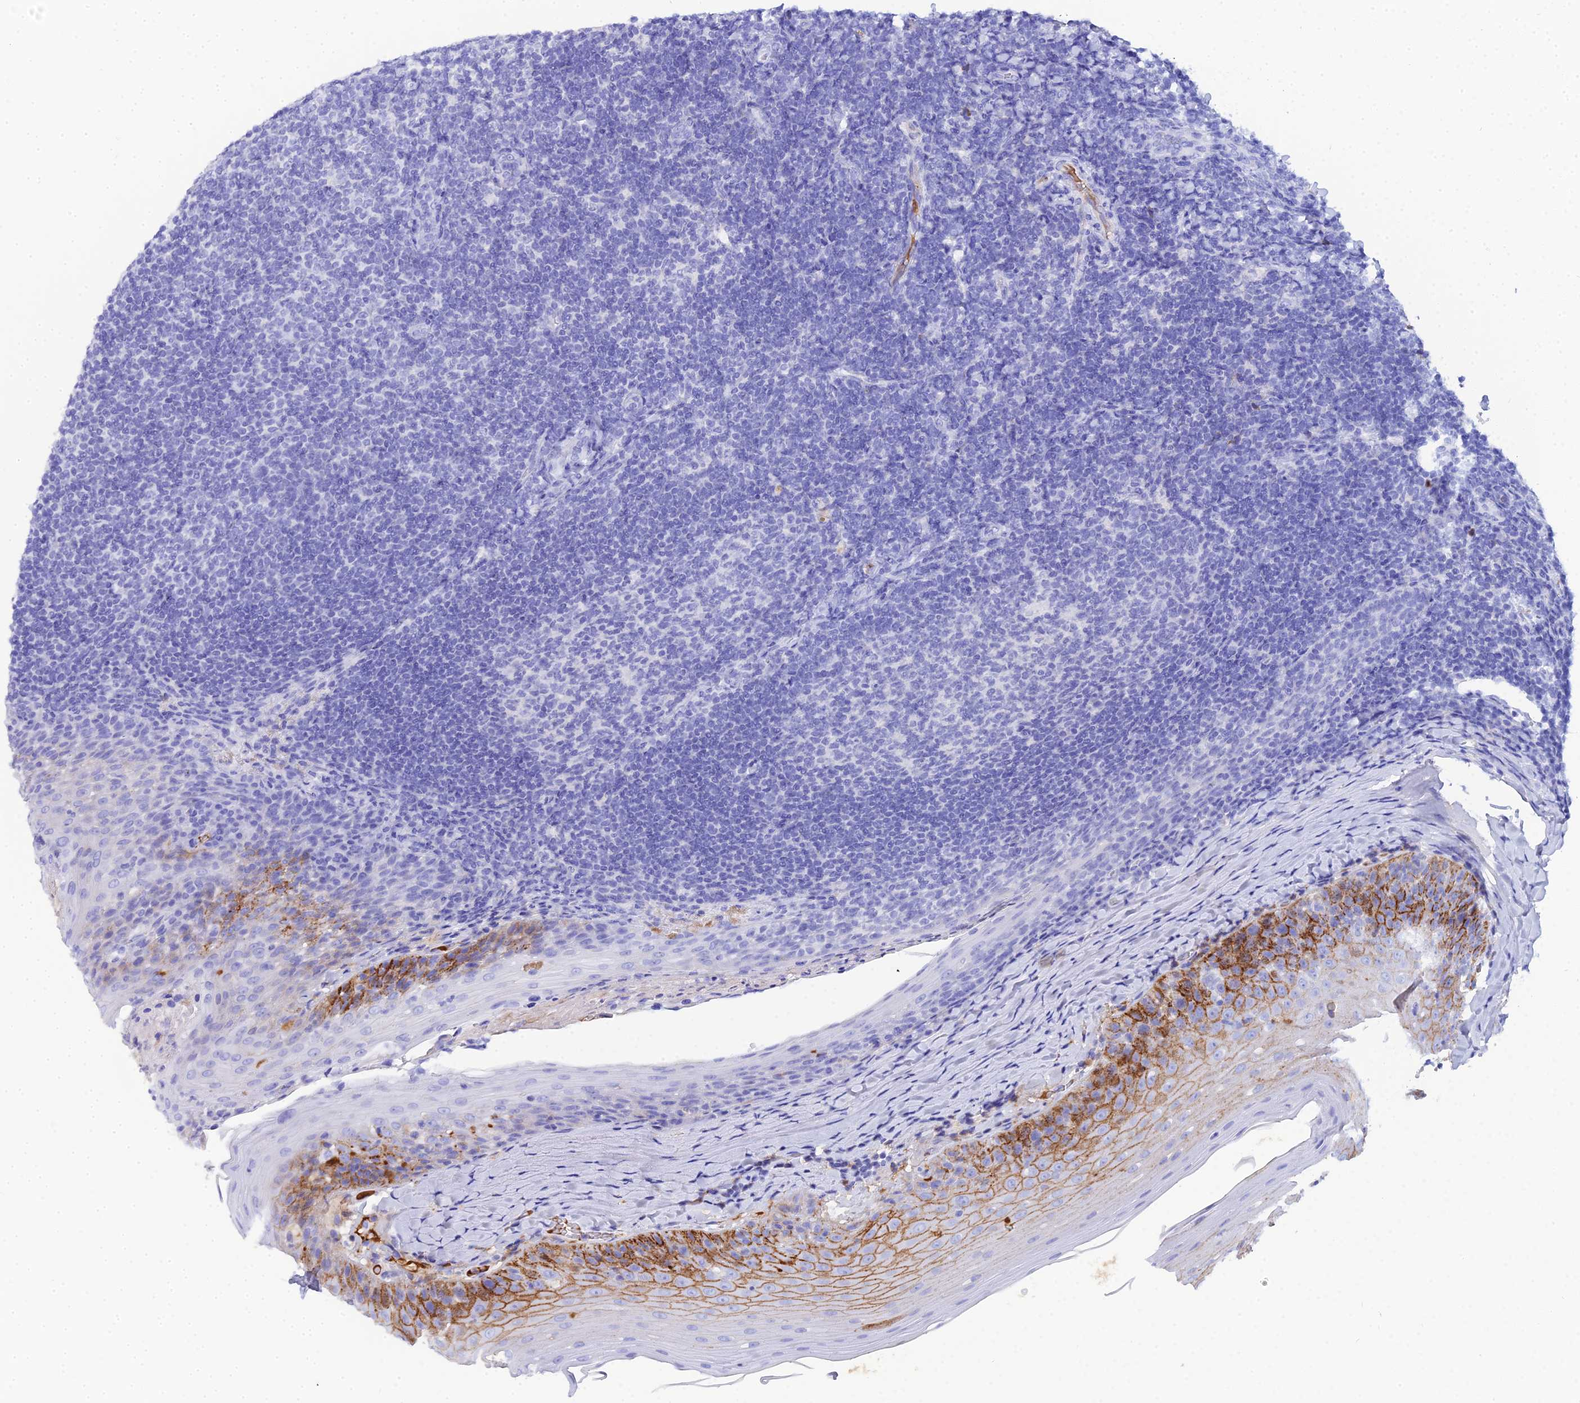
{"staining": {"intensity": "negative", "quantity": "none", "location": "none"}, "tissue": "tonsil", "cell_type": "Germinal center cells", "image_type": "normal", "snomed": [{"axis": "morphology", "description": "Normal tissue, NOS"}, {"axis": "topography", "description": "Tonsil"}], "caption": "The micrograph displays no significant positivity in germinal center cells of tonsil.", "gene": "CELA3A", "patient": {"sex": "female", "age": 10}}